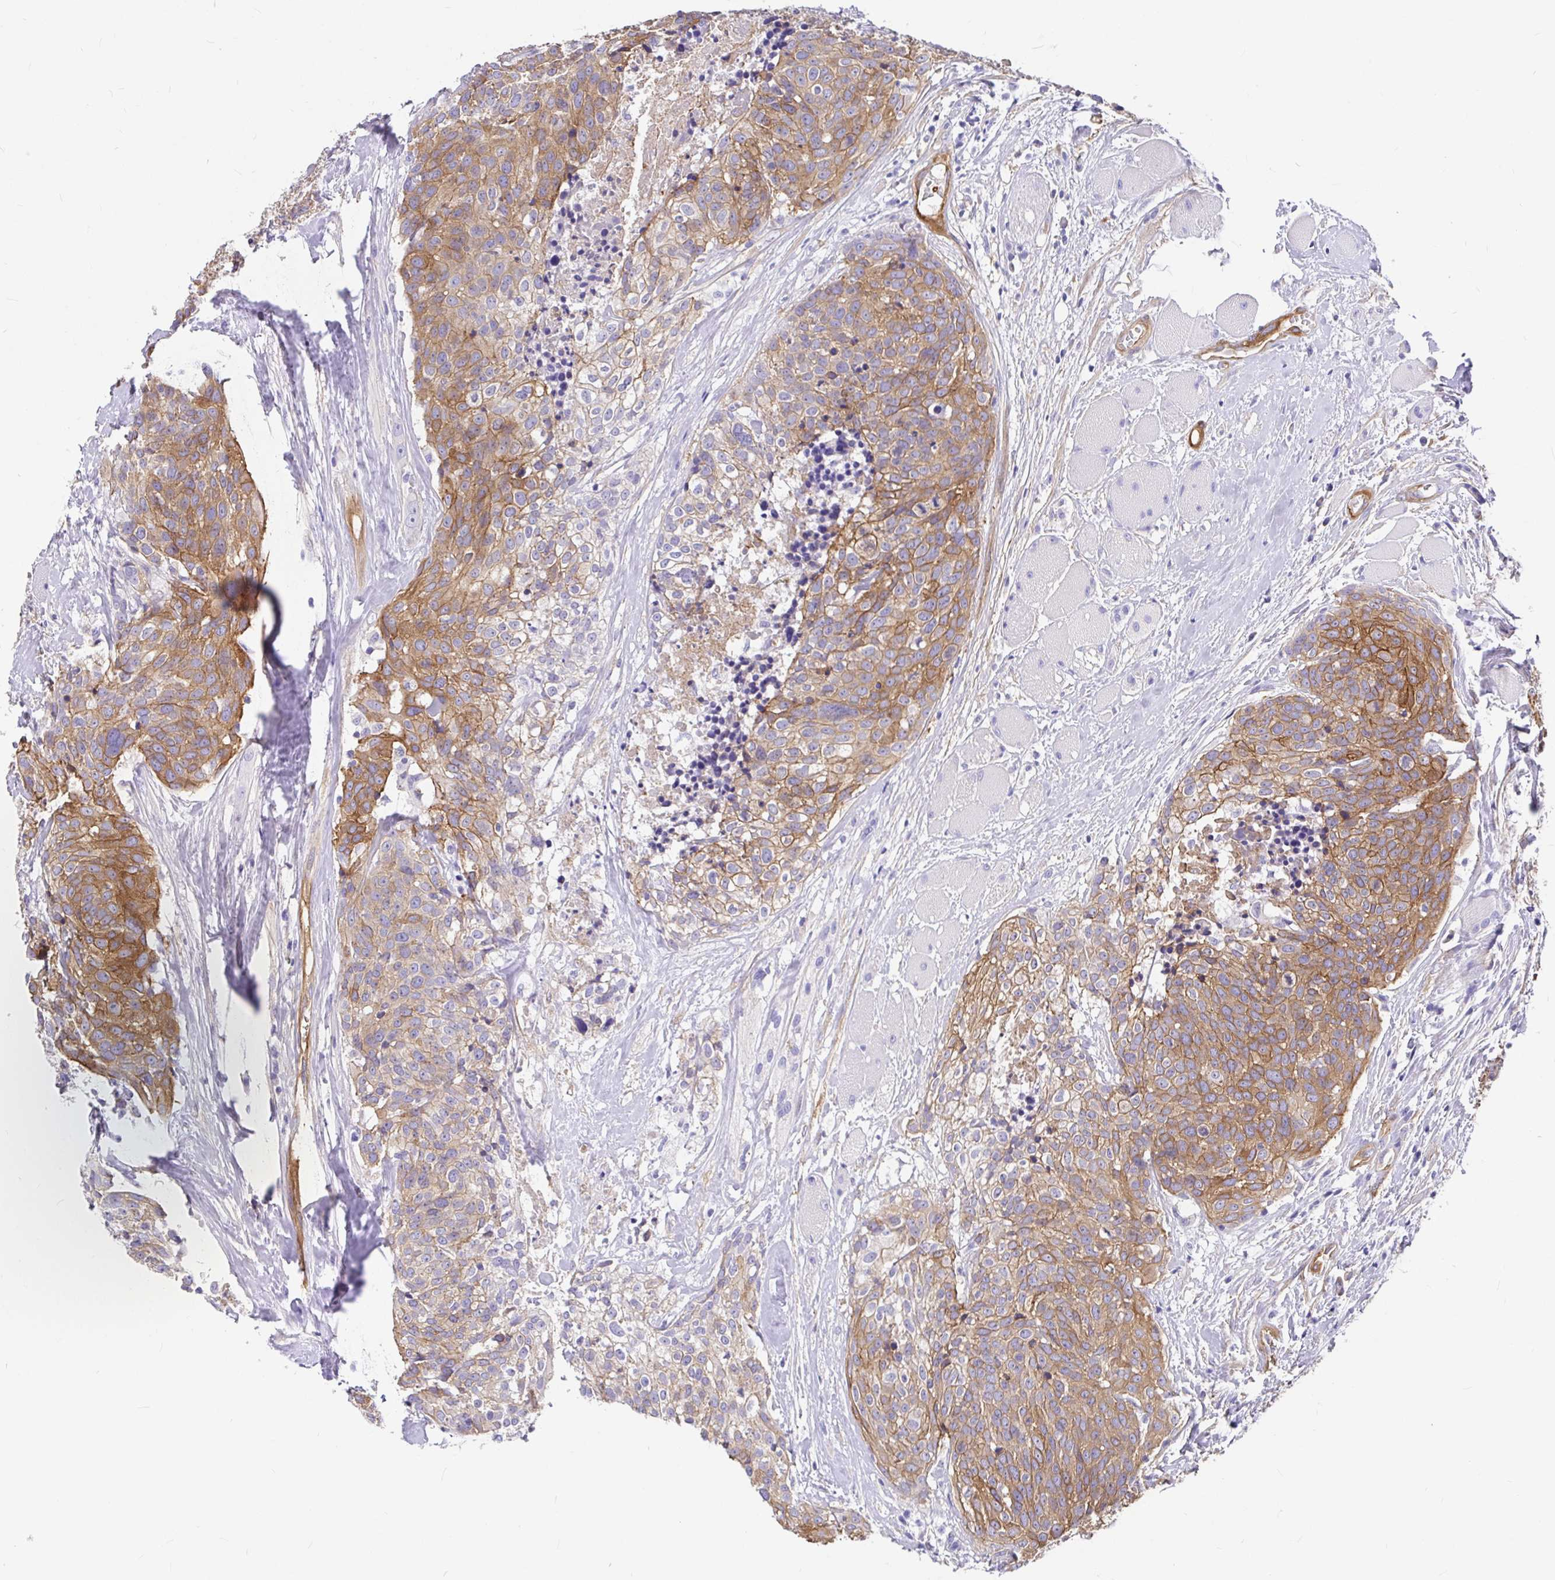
{"staining": {"intensity": "moderate", "quantity": "25%-75%", "location": "cytoplasmic/membranous"}, "tissue": "head and neck cancer", "cell_type": "Tumor cells", "image_type": "cancer", "snomed": [{"axis": "morphology", "description": "Squamous cell carcinoma, NOS"}, {"axis": "topography", "description": "Oral tissue"}, {"axis": "topography", "description": "Head-Neck"}], "caption": "Head and neck squamous cell carcinoma stained with DAB immunohistochemistry shows medium levels of moderate cytoplasmic/membranous staining in approximately 25%-75% of tumor cells. The staining was performed using DAB to visualize the protein expression in brown, while the nuclei were stained in blue with hematoxylin (Magnification: 20x).", "gene": "MYO1B", "patient": {"sex": "male", "age": 64}}